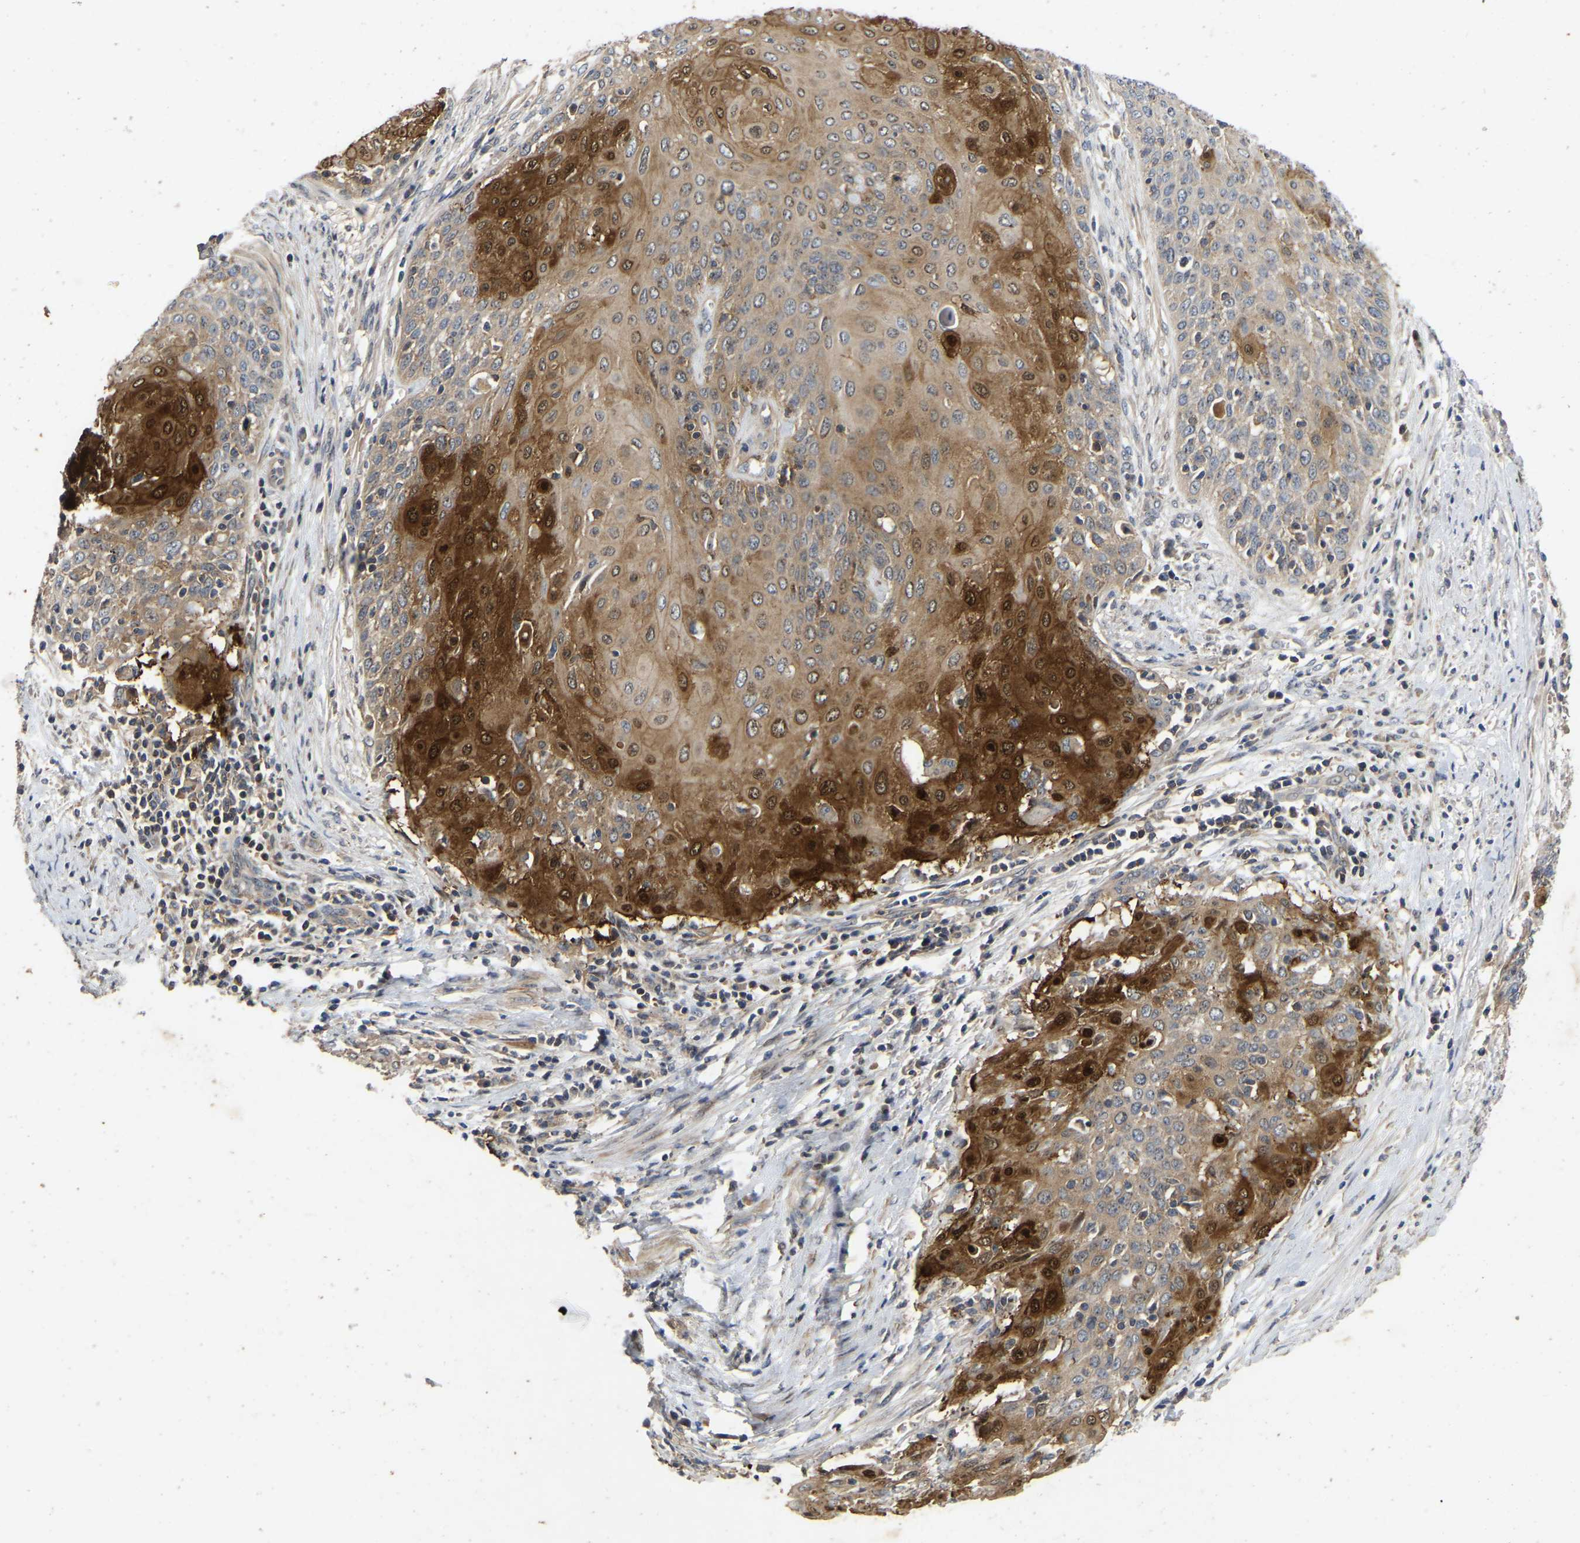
{"staining": {"intensity": "strong", "quantity": "25%-75%", "location": "cytoplasmic/membranous,nuclear"}, "tissue": "cervical cancer", "cell_type": "Tumor cells", "image_type": "cancer", "snomed": [{"axis": "morphology", "description": "Squamous cell carcinoma, NOS"}, {"axis": "topography", "description": "Cervix"}], "caption": "Cervical cancer (squamous cell carcinoma) stained with a brown dye reveals strong cytoplasmic/membranous and nuclear positive expression in about 25%-75% of tumor cells.", "gene": "PRDM14", "patient": {"sex": "female", "age": 39}}